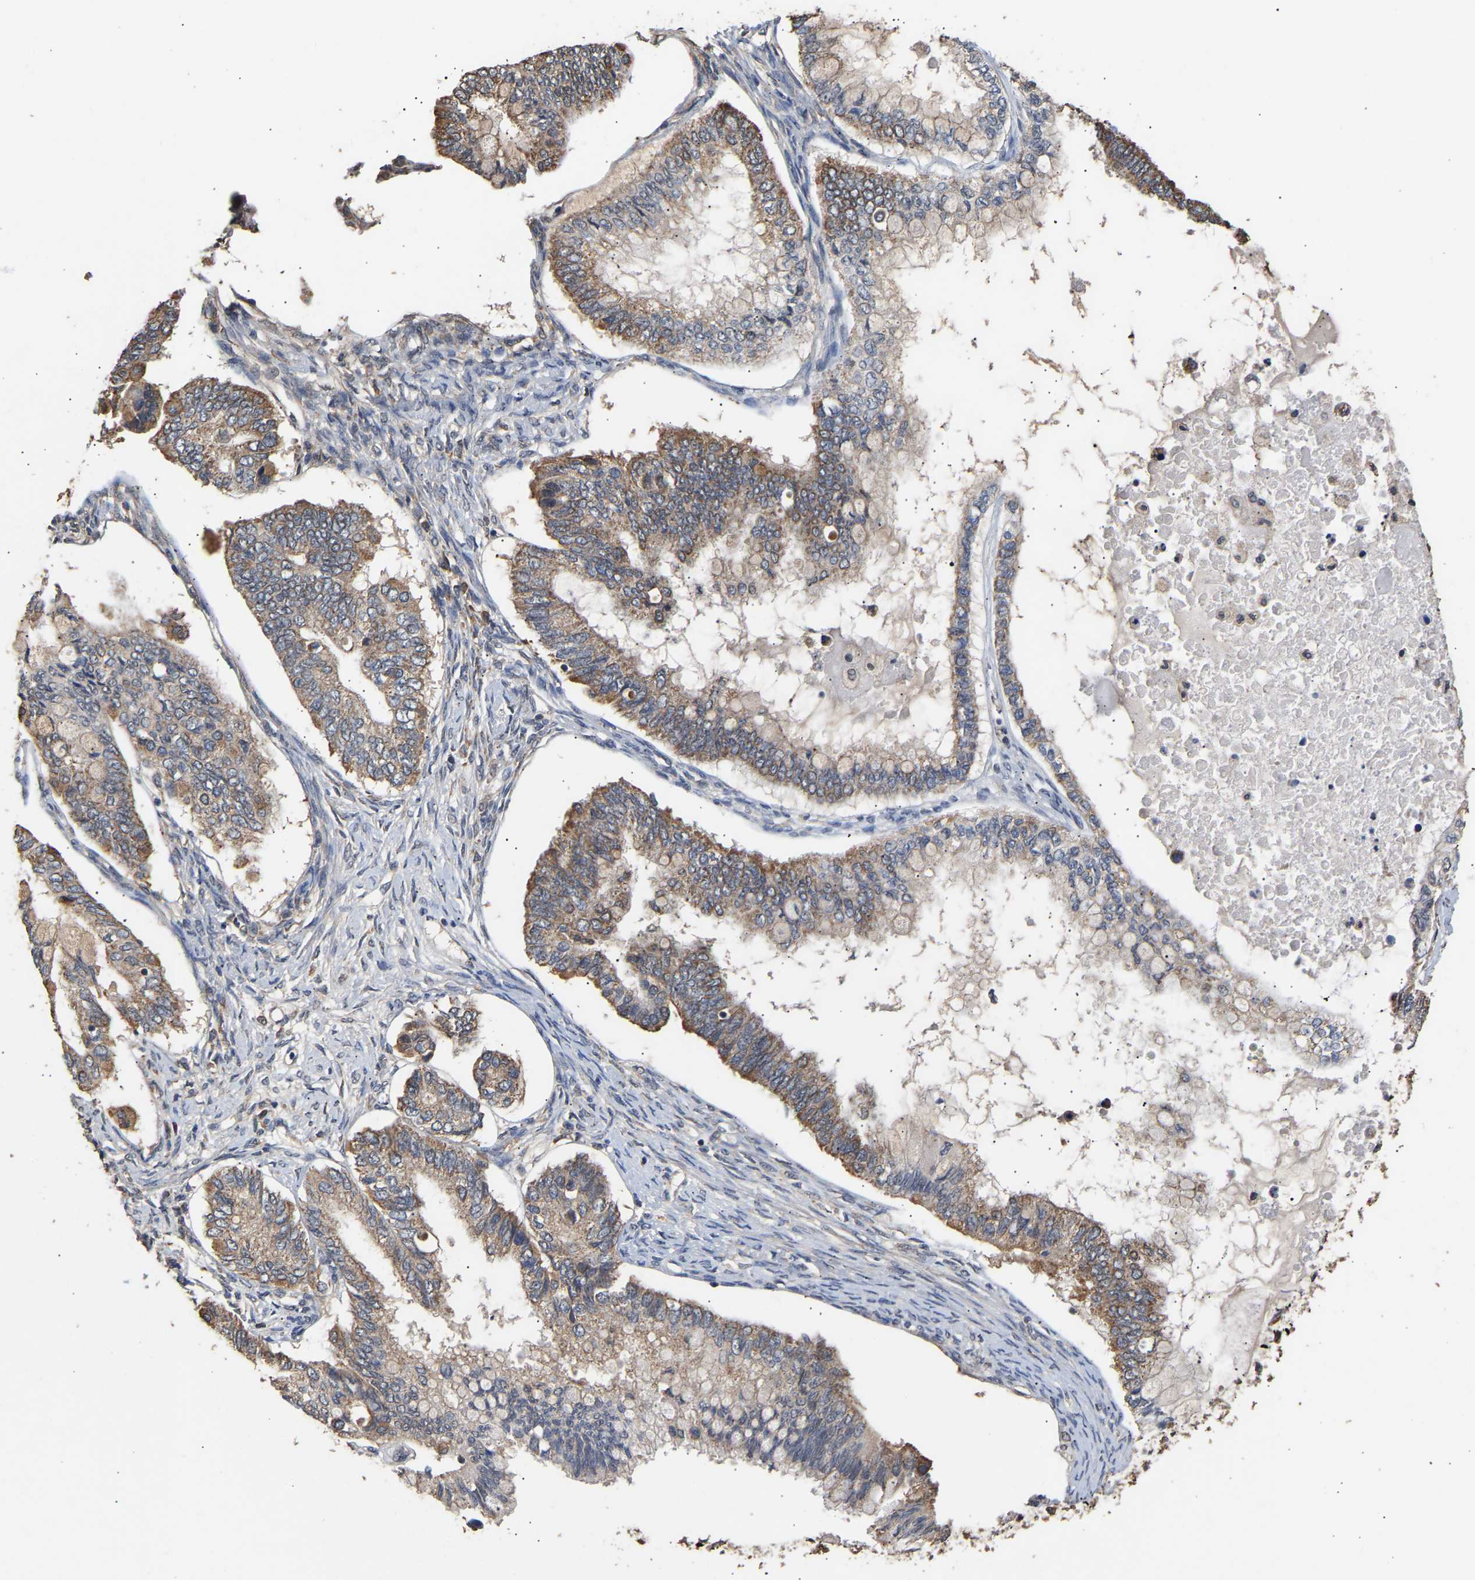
{"staining": {"intensity": "moderate", "quantity": ">75%", "location": "cytoplasmic/membranous"}, "tissue": "ovarian cancer", "cell_type": "Tumor cells", "image_type": "cancer", "snomed": [{"axis": "morphology", "description": "Cystadenocarcinoma, mucinous, NOS"}, {"axis": "topography", "description": "Ovary"}], "caption": "An immunohistochemistry (IHC) histopathology image of tumor tissue is shown. Protein staining in brown highlights moderate cytoplasmic/membranous positivity in ovarian mucinous cystadenocarcinoma within tumor cells. The protein of interest is stained brown, and the nuclei are stained in blue (DAB IHC with brightfield microscopy, high magnification).", "gene": "ZNF26", "patient": {"sex": "female", "age": 80}}